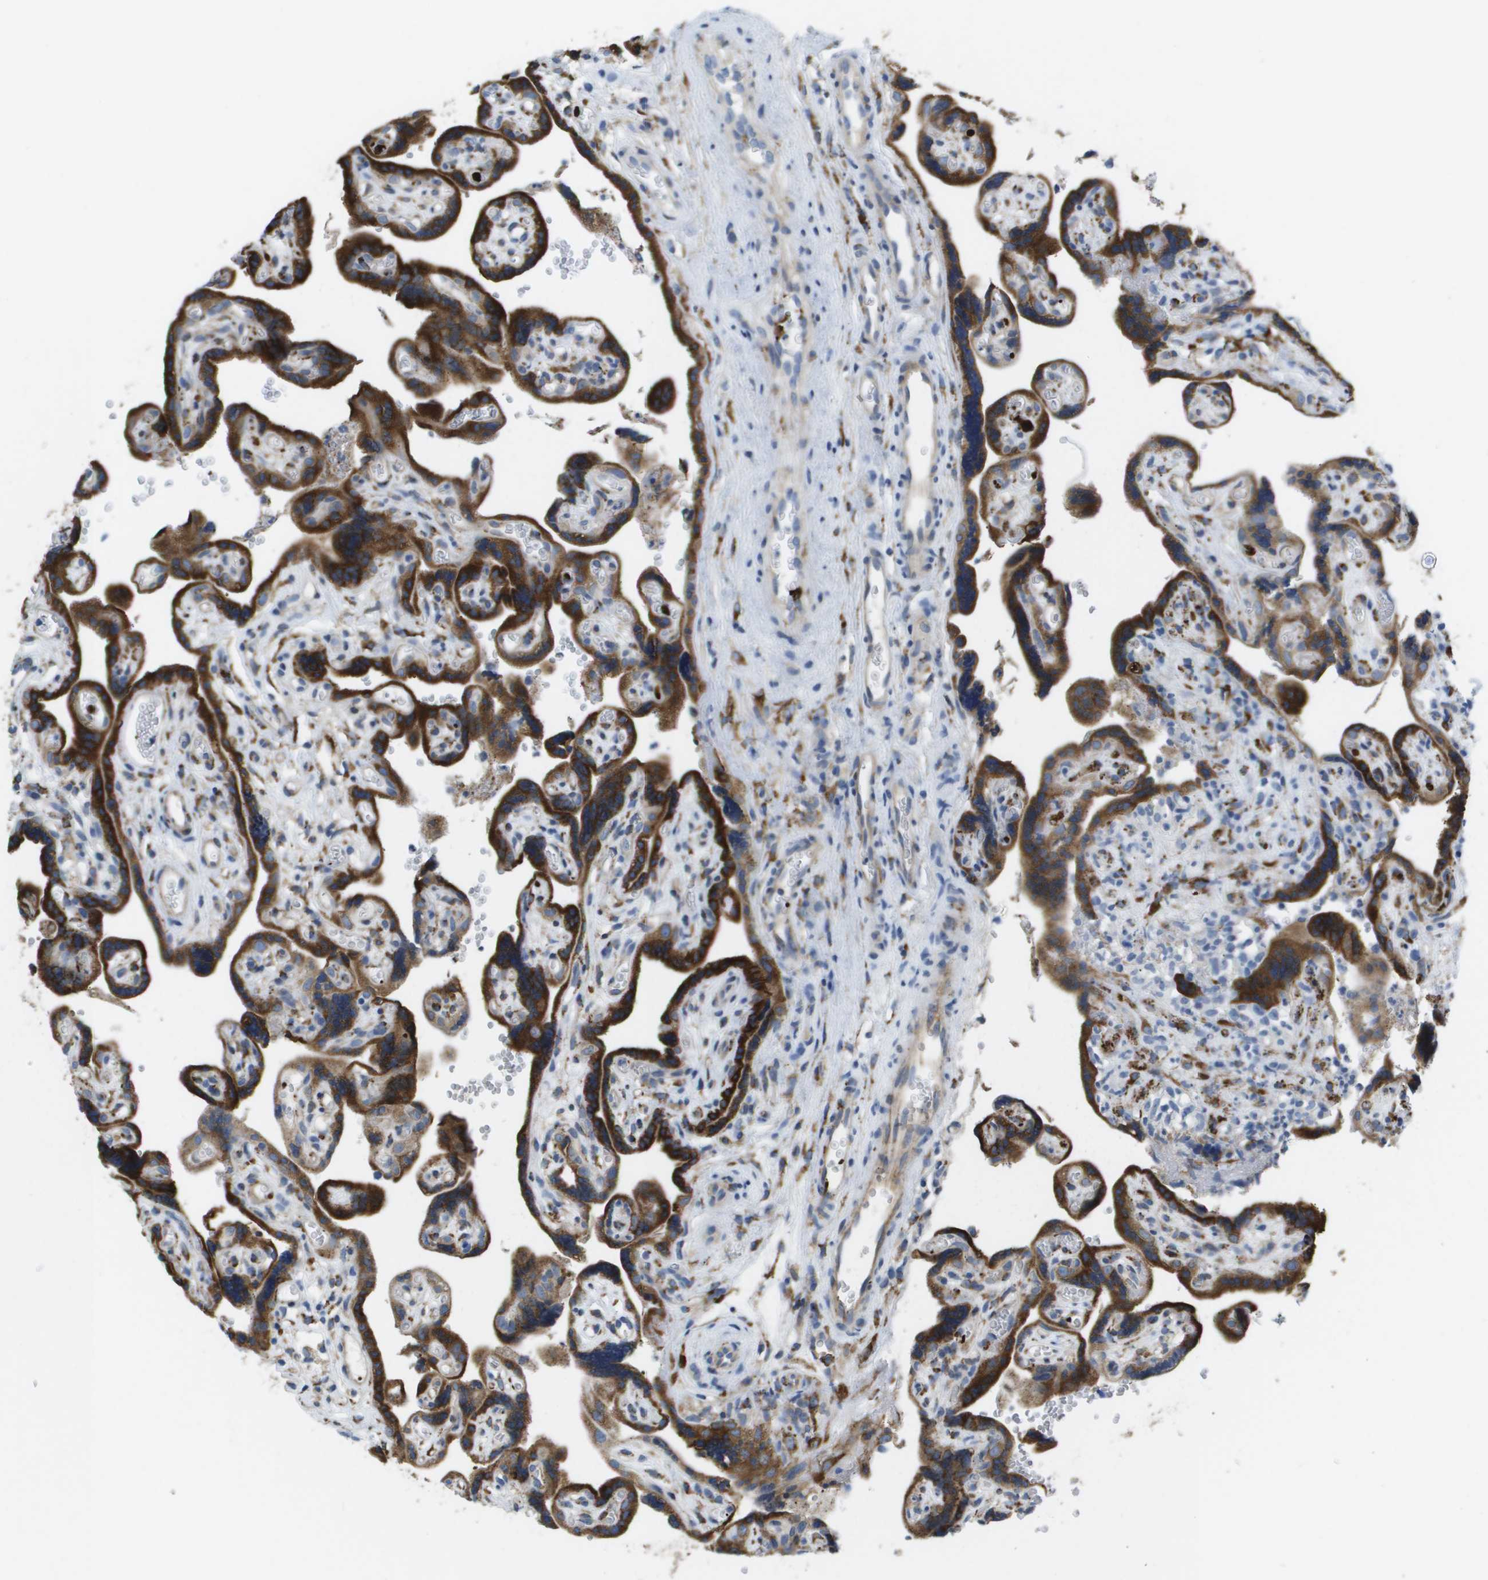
{"staining": {"intensity": "strong", "quantity": ">75%", "location": "cytoplasmic/membranous"}, "tissue": "placenta", "cell_type": "Decidual cells", "image_type": "normal", "snomed": [{"axis": "morphology", "description": "Normal tissue, NOS"}, {"axis": "topography", "description": "Placenta"}], "caption": "Decidual cells show high levels of strong cytoplasmic/membranous expression in about >75% of cells in unremarkable placenta.", "gene": "ST3GAL2", "patient": {"sex": "female", "age": 30}}